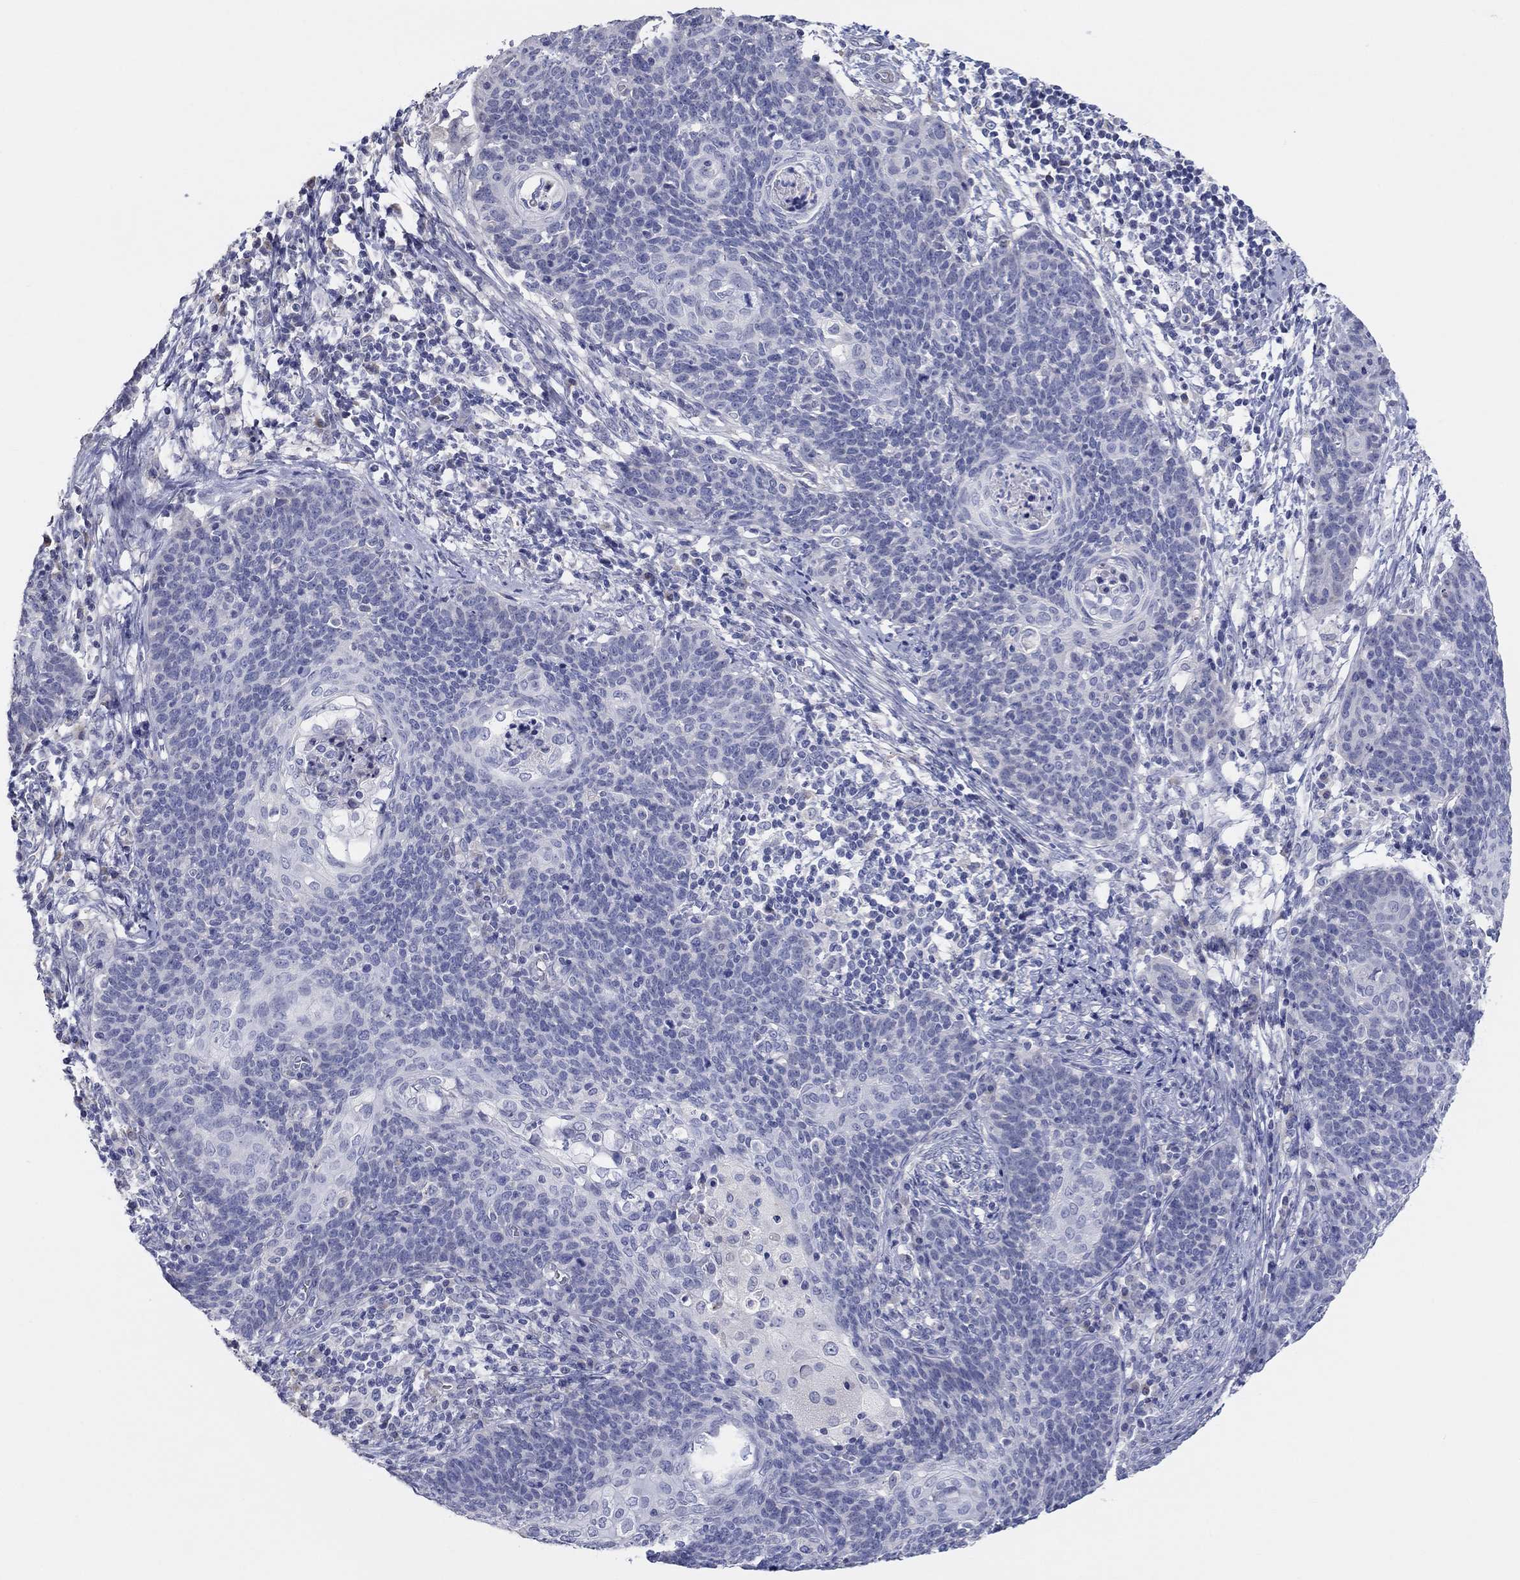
{"staining": {"intensity": "negative", "quantity": "none", "location": "none"}, "tissue": "cervical cancer", "cell_type": "Tumor cells", "image_type": "cancer", "snomed": [{"axis": "morphology", "description": "Squamous cell carcinoma, NOS"}, {"axis": "topography", "description": "Cervix"}], "caption": "Human cervical cancer stained for a protein using immunohistochemistry (IHC) displays no expression in tumor cells.", "gene": "LRRC4C", "patient": {"sex": "female", "age": 39}}